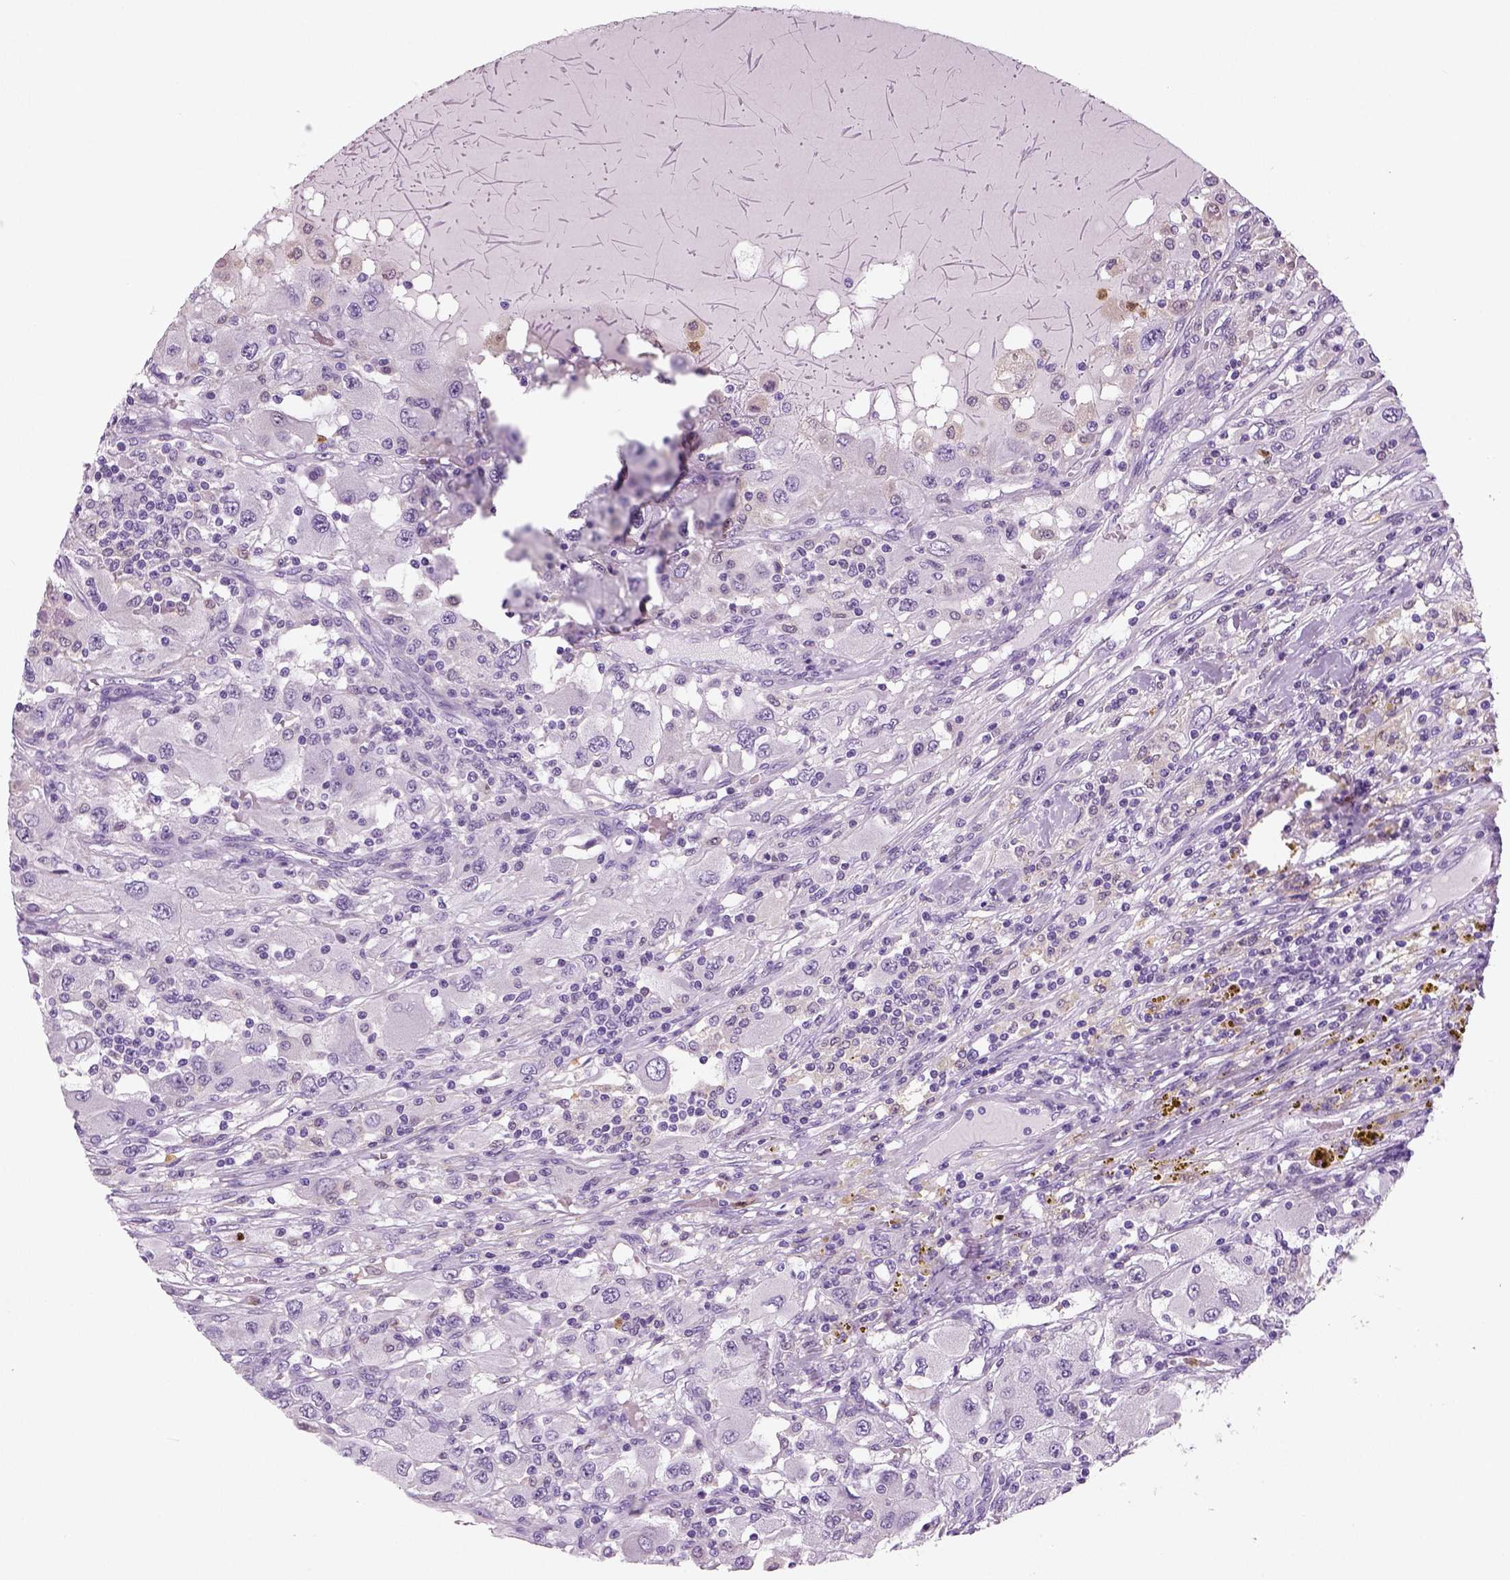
{"staining": {"intensity": "negative", "quantity": "none", "location": "none"}, "tissue": "renal cancer", "cell_type": "Tumor cells", "image_type": "cancer", "snomed": [{"axis": "morphology", "description": "Adenocarcinoma, NOS"}, {"axis": "topography", "description": "Kidney"}], "caption": "Immunohistochemistry micrograph of human renal adenocarcinoma stained for a protein (brown), which displays no positivity in tumor cells.", "gene": "NECAB2", "patient": {"sex": "female", "age": 67}}